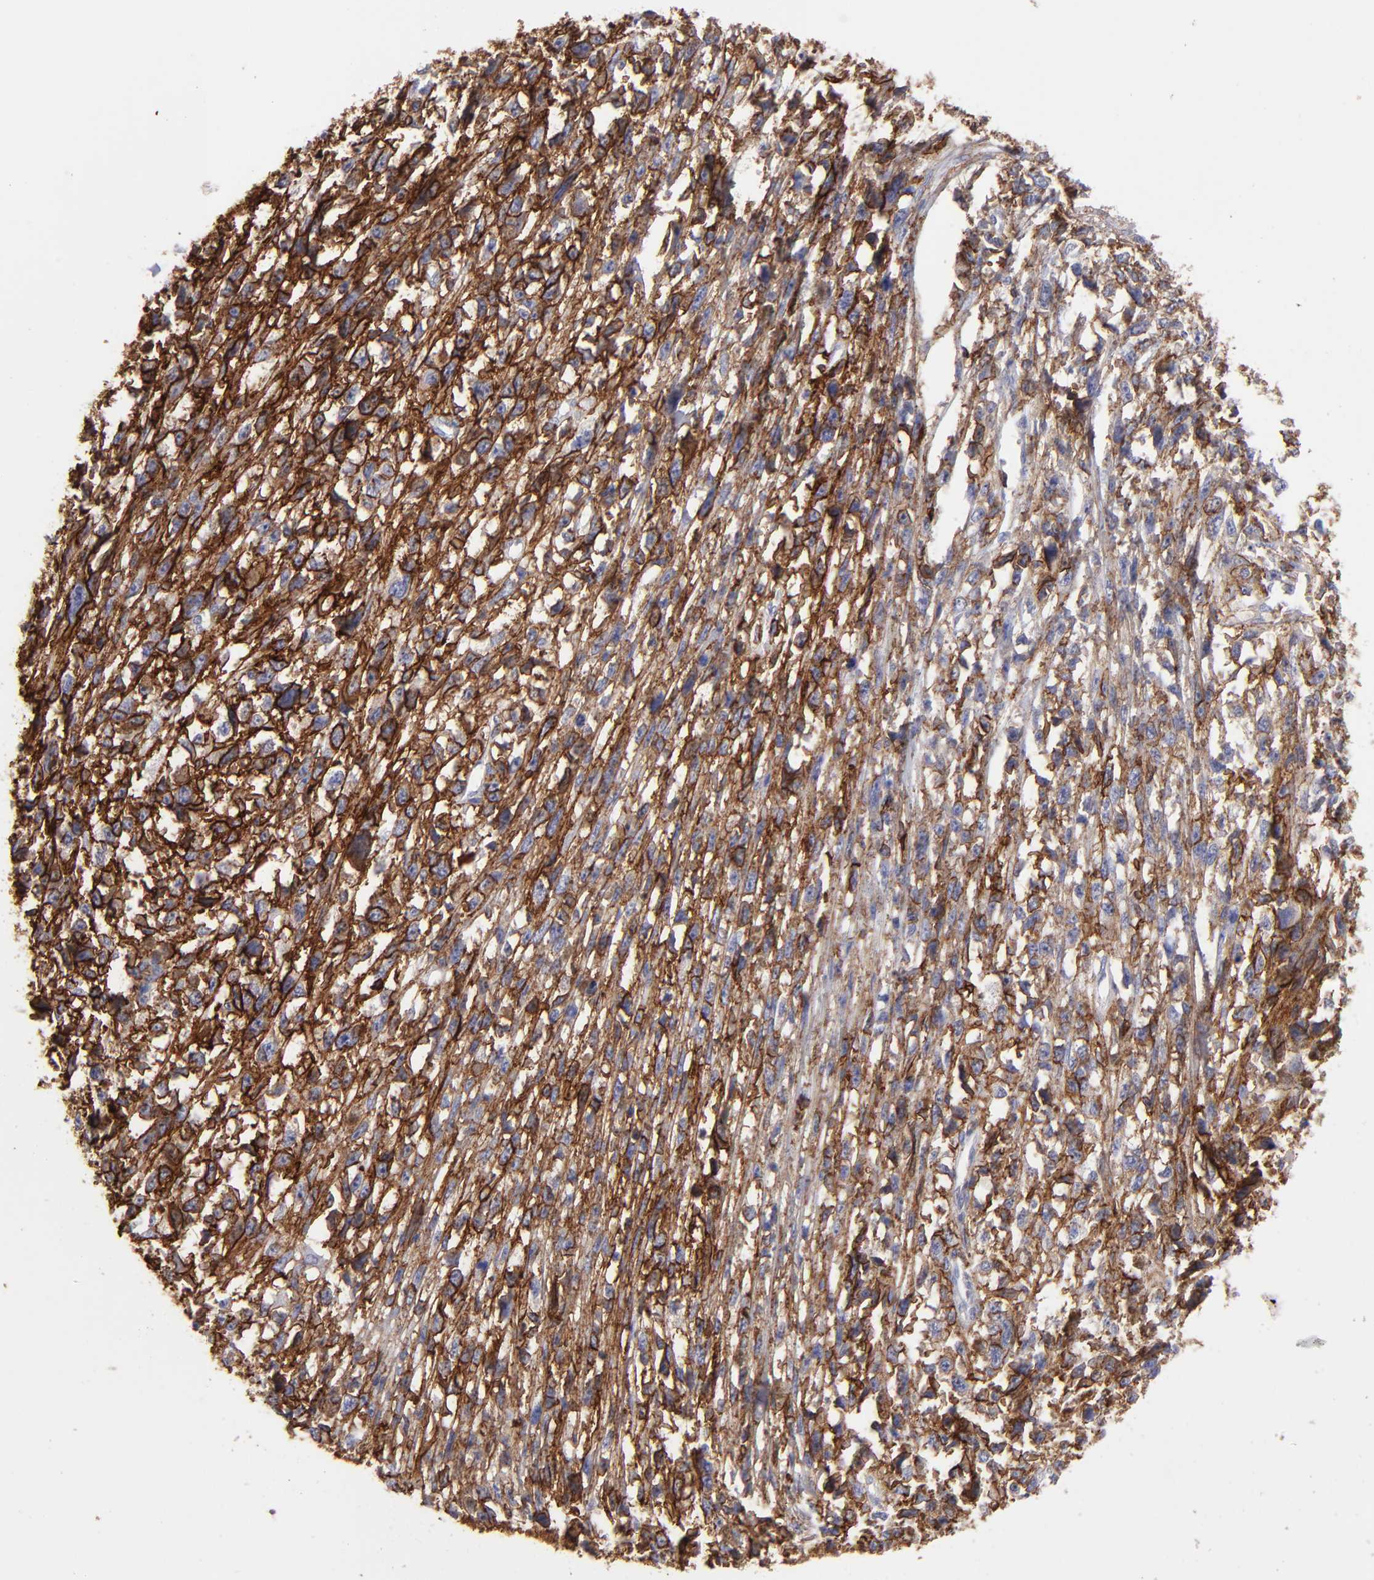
{"staining": {"intensity": "strong", "quantity": ">75%", "location": "cytoplasmic/membranous"}, "tissue": "melanoma", "cell_type": "Tumor cells", "image_type": "cancer", "snomed": [{"axis": "morphology", "description": "Malignant melanoma, Metastatic site"}, {"axis": "topography", "description": "Lymph node"}], "caption": "DAB immunohistochemical staining of human melanoma shows strong cytoplasmic/membranous protein expression in about >75% of tumor cells. Immunohistochemistry stains the protein of interest in brown and the nuclei are stained blue.", "gene": "AHNAK2", "patient": {"sex": "male", "age": 59}}